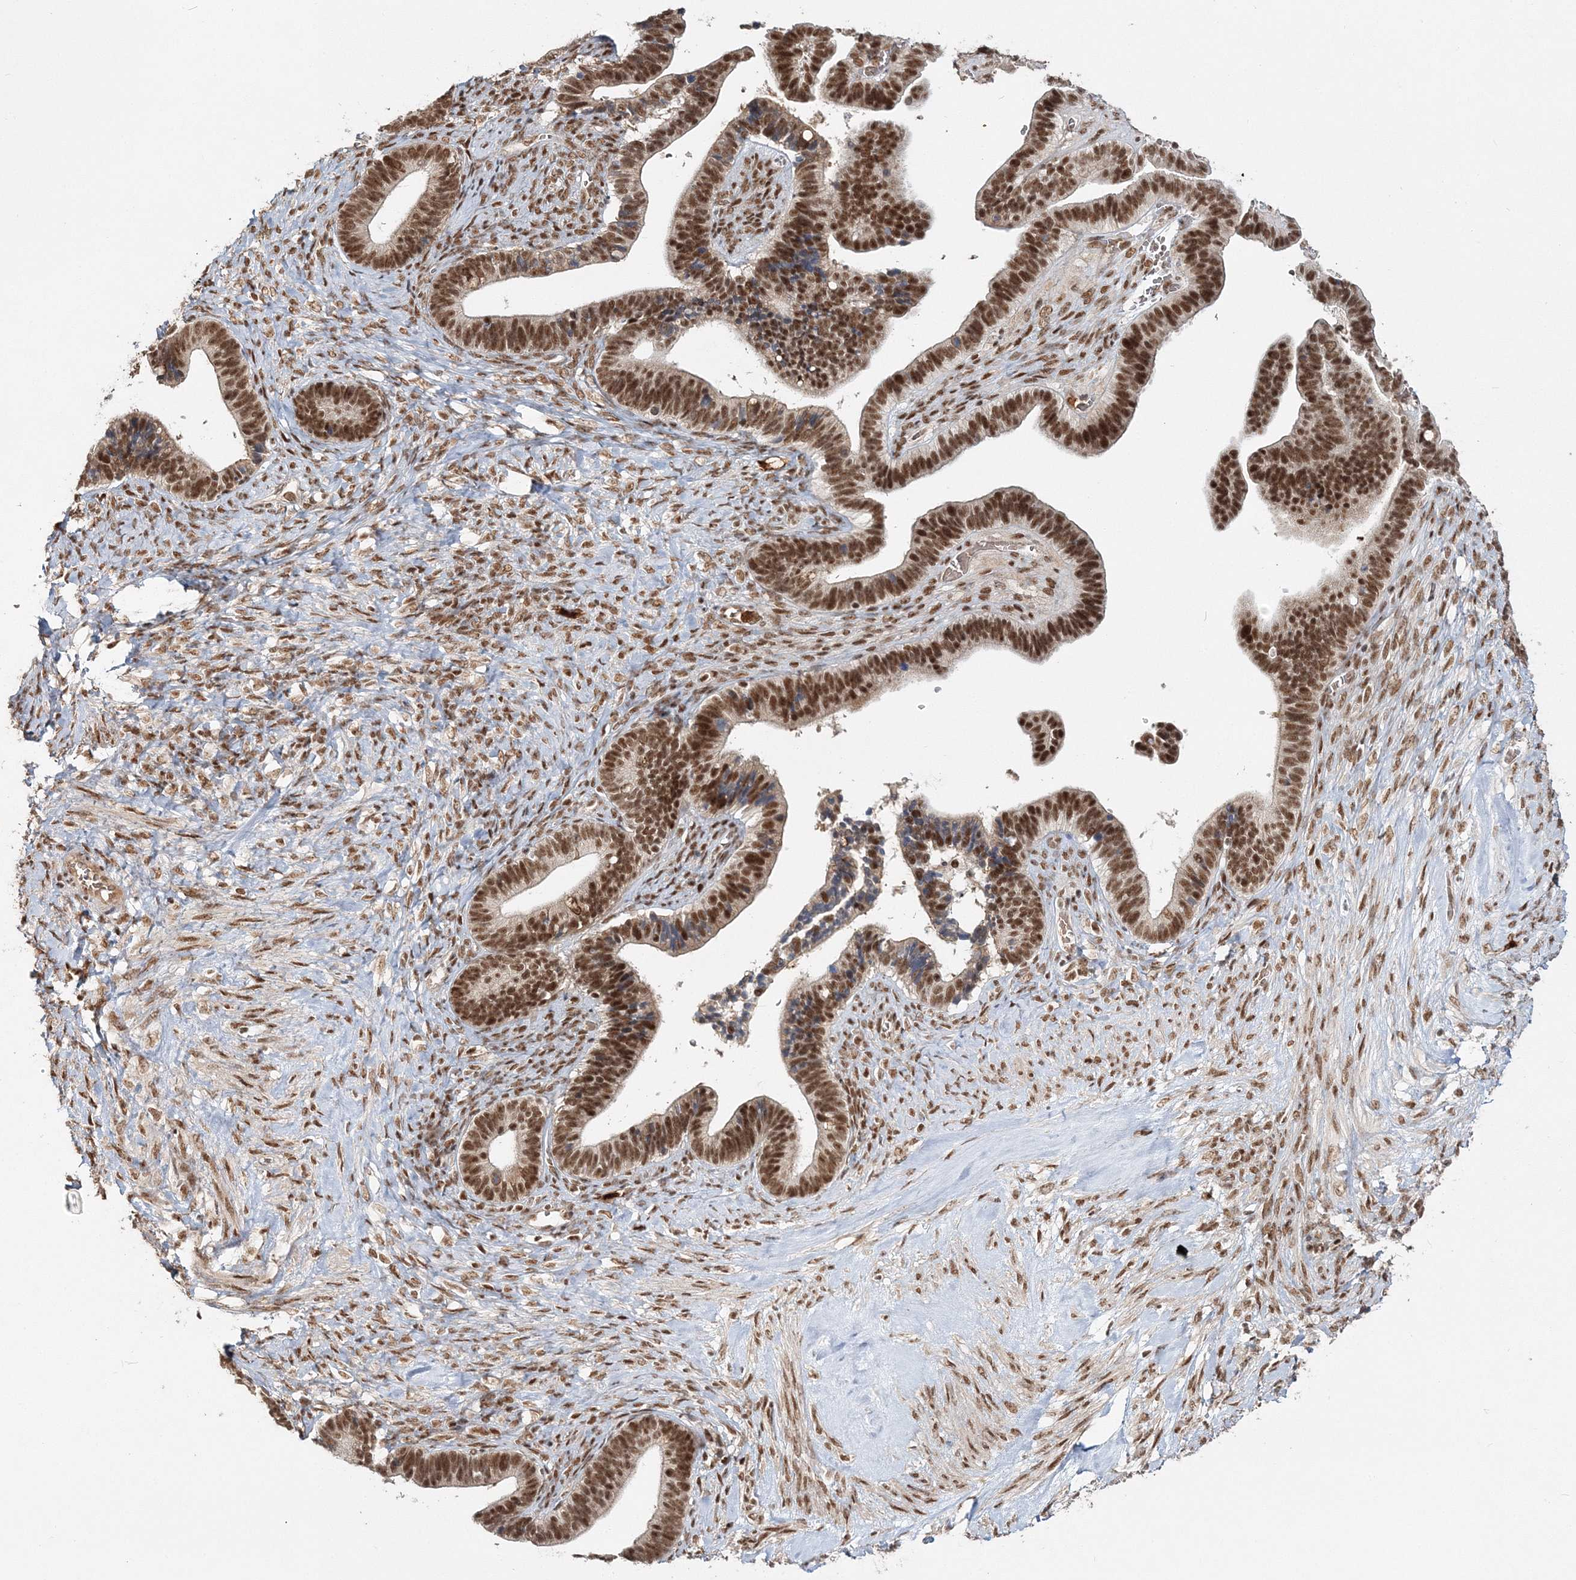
{"staining": {"intensity": "strong", "quantity": ">75%", "location": "nuclear"}, "tissue": "ovarian cancer", "cell_type": "Tumor cells", "image_type": "cancer", "snomed": [{"axis": "morphology", "description": "Cystadenocarcinoma, serous, NOS"}, {"axis": "topography", "description": "Ovary"}], "caption": "Serous cystadenocarcinoma (ovarian) tissue exhibits strong nuclear expression in about >75% of tumor cells, visualized by immunohistochemistry.", "gene": "QRICH1", "patient": {"sex": "female", "age": 56}}